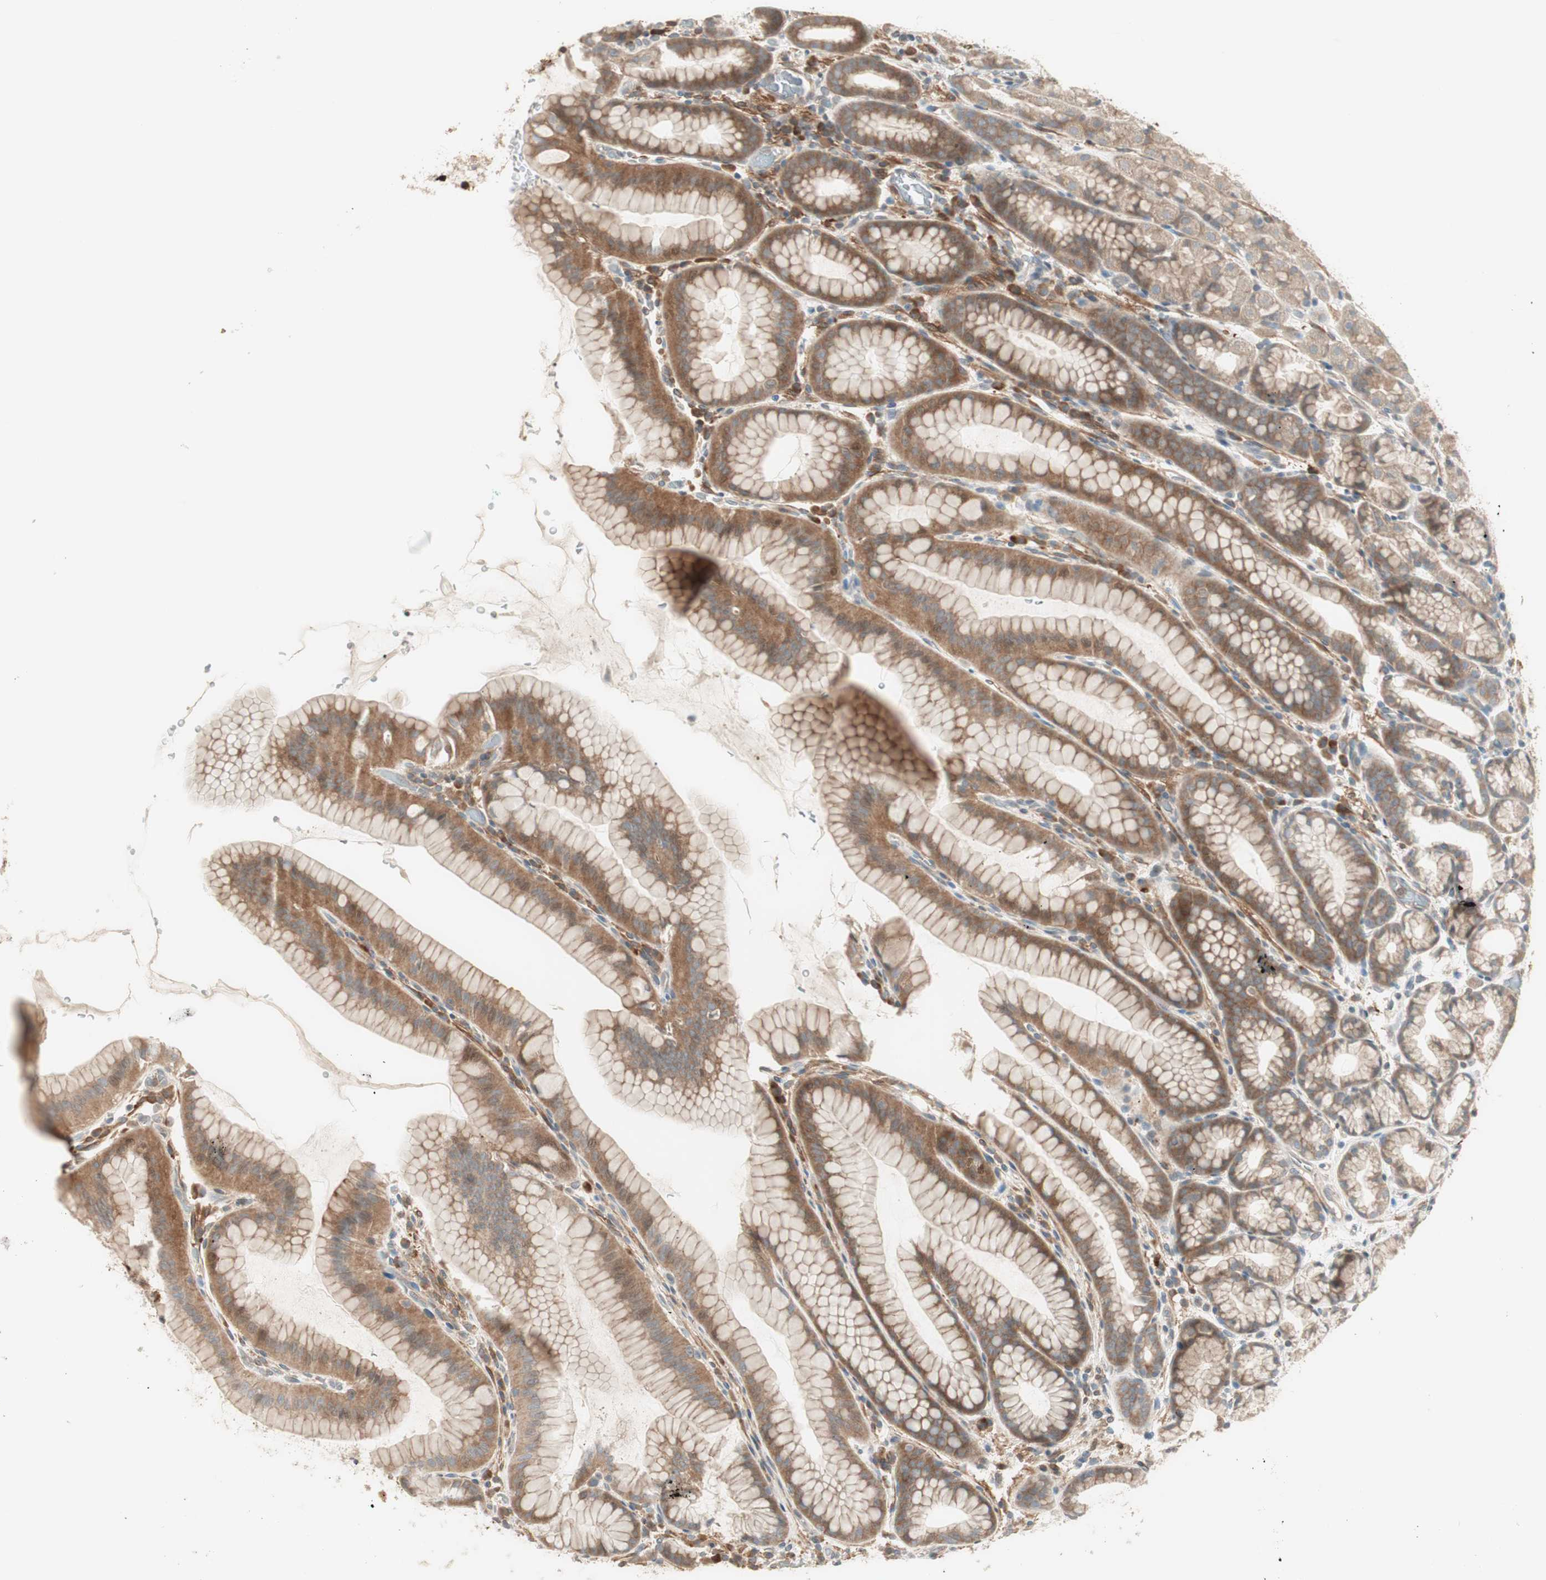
{"staining": {"intensity": "moderate", "quantity": ">75%", "location": "cytoplasmic/membranous"}, "tissue": "stomach", "cell_type": "Glandular cells", "image_type": "normal", "snomed": [{"axis": "morphology", "description": "Normal tissue, NOS"}, {"axis": "topography", "description": "Stomach, upper"}], "caption": "Glandular cells reveal medium levels of moderate cytoplasmic/membranous staining in about >75% of cells in benign stomach.", "gene": "SFRP1", "patient": {"sex": "male", "age": 68}}